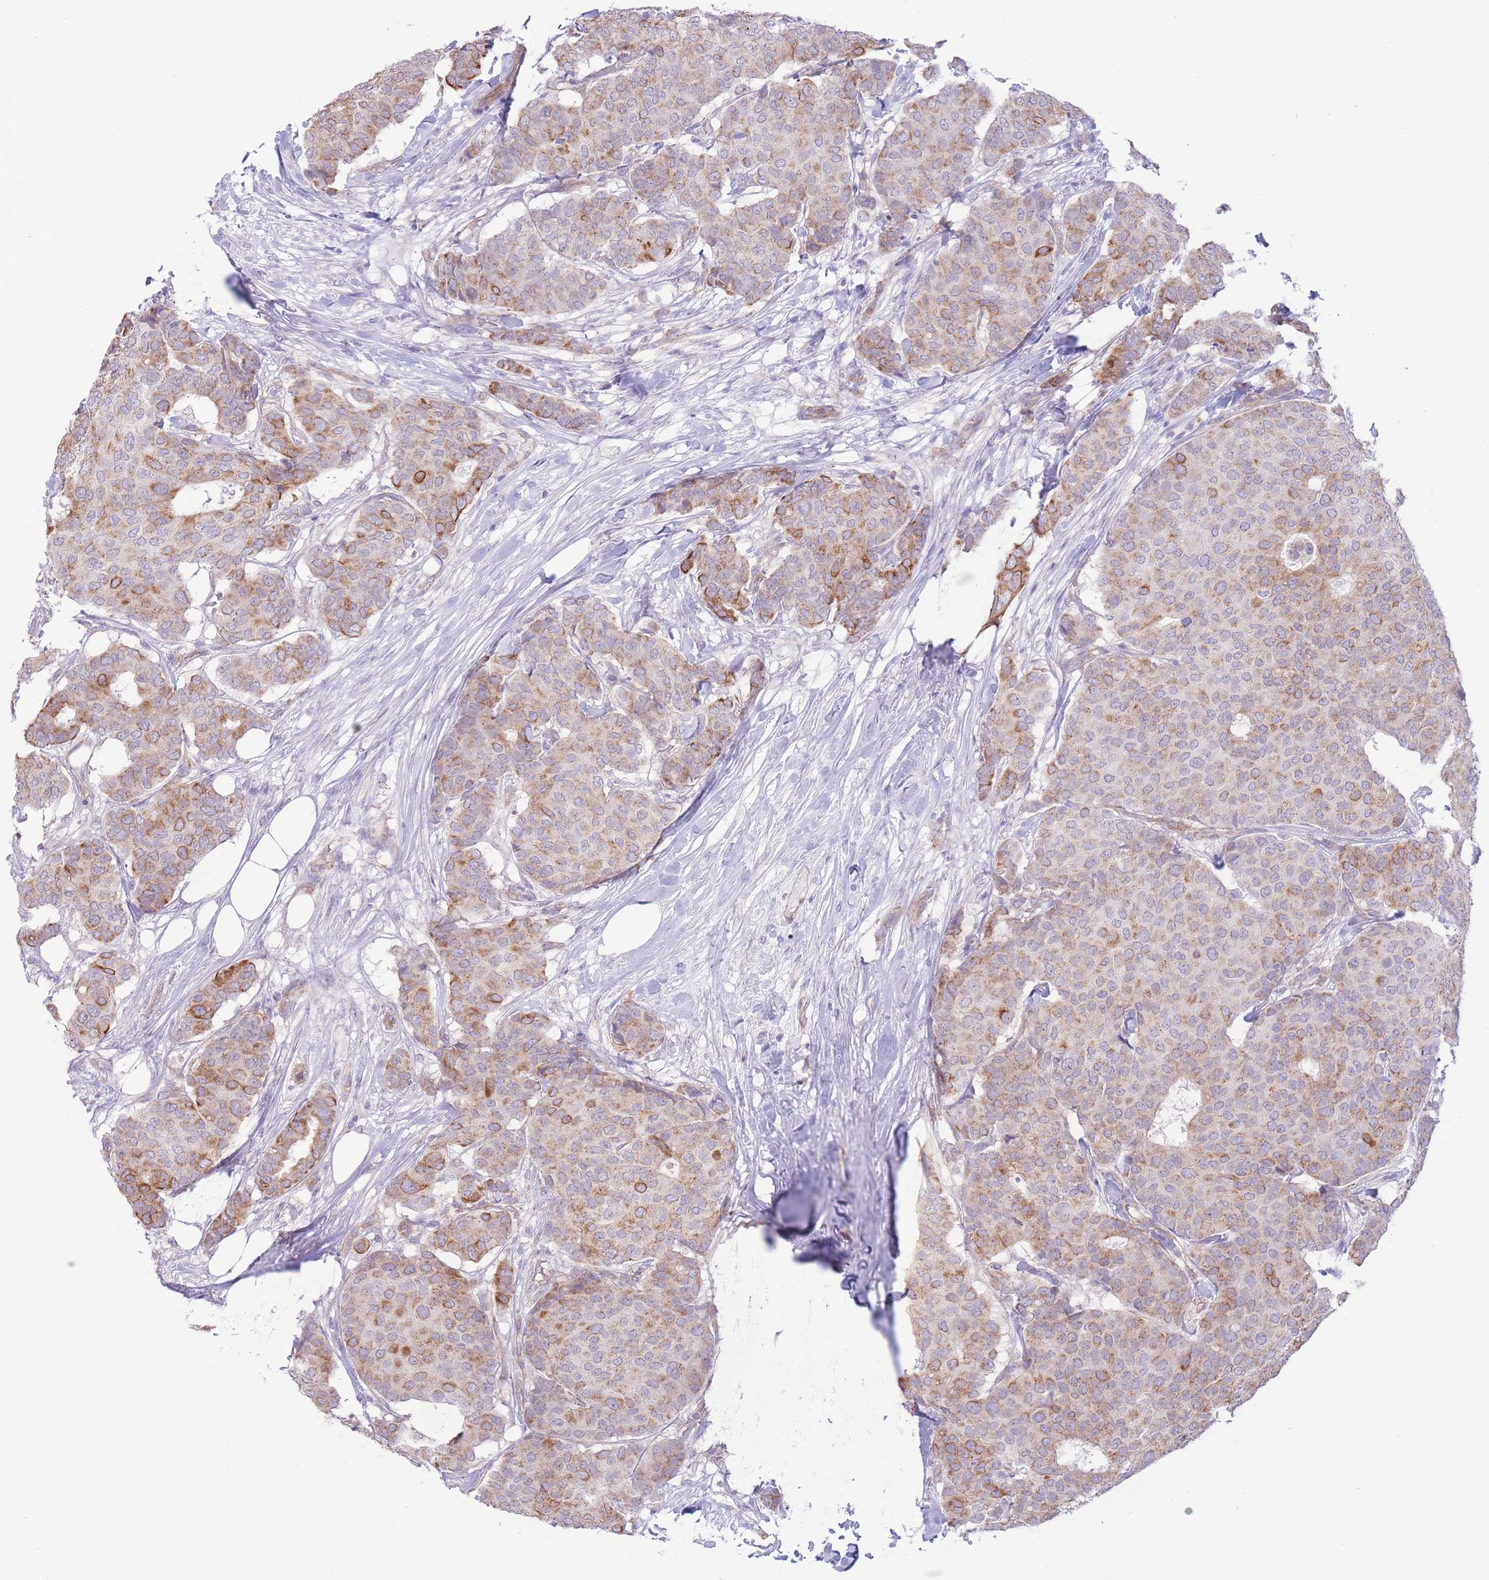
{"staining": {"intensity": "moderate", "quantity": "25%-75%", "location": "cytoplasmic/membranous"}, "tissue": "breast cancer", "cell_type": "Tumor cells", "image_type": "cancer", "snomed": [{"axis": "morphology", "description": "Duct carcinoma"}, {"axis": "topography", "description": "Breast"}], "caption": "Breast cancer stained with a protein marker reveals moderate staining in tumor cells.", "gene": "MRPS31", "patient": {"sex": "female", "age": 75}}